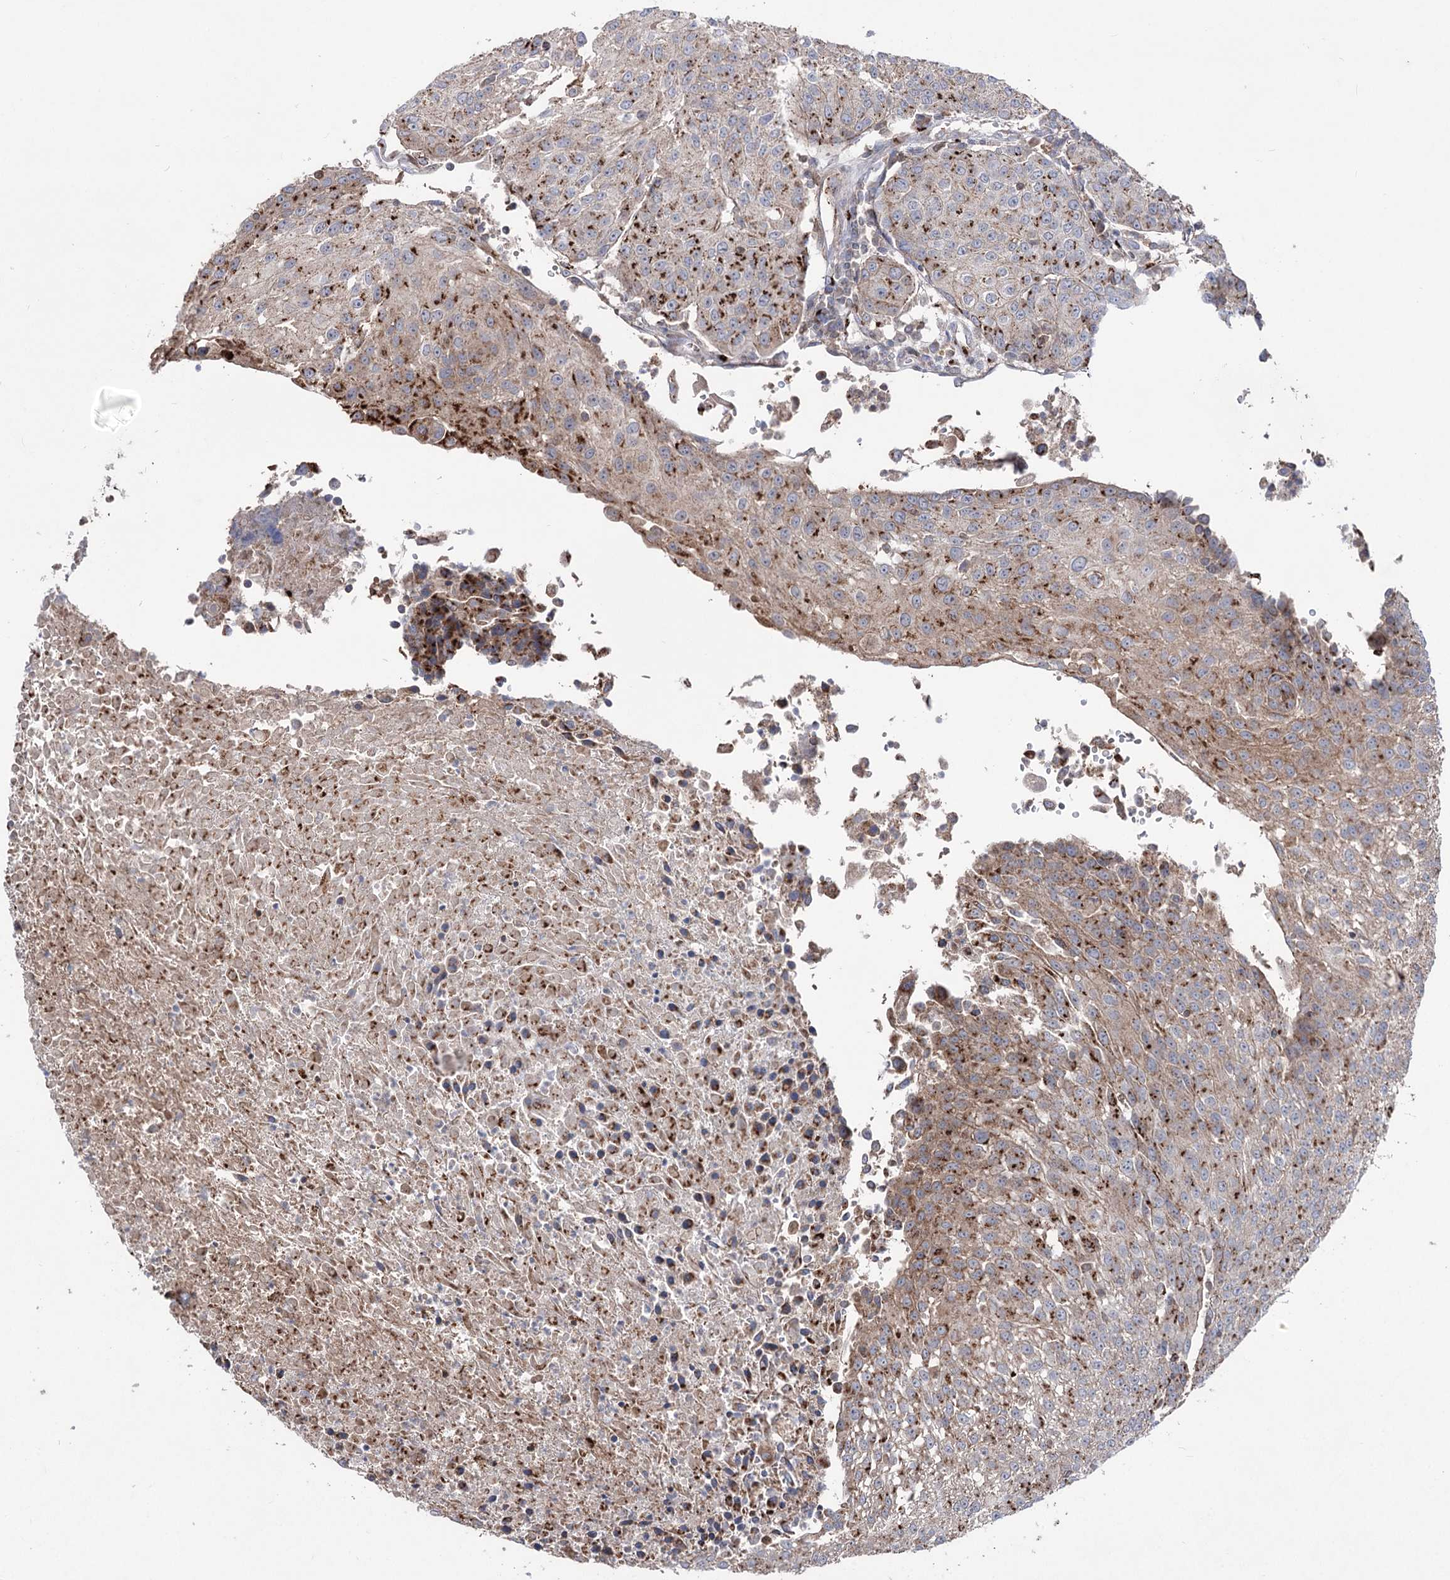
{"staining": {"intensity": "strong", "quantity": "25%-75%", "location": "cytoplasmic/membranous"}, "tissue": "urothelial cancer", "cell_type": "Tumor cells", "image_type": "cancer", "snomed": [{"axis": "morphology", "description": "Urothelial carcinoma, High grade"}, {"axis": "topography", "description": "Urinary bladder"}], "caption": "Protein expression analysis of urothelial cancer shows strong cytoplasmic/membranous expression in approximately 25%-75% of tumor cells. The staining is performed using DAB (3,3'-diaminobenzidine) brown chromogen to label protein expression. The nuclei are counter-stained blue using hematoxylin.", "gene": "ARHGAP20", "patient": {"sex": "female", "age": 85}}